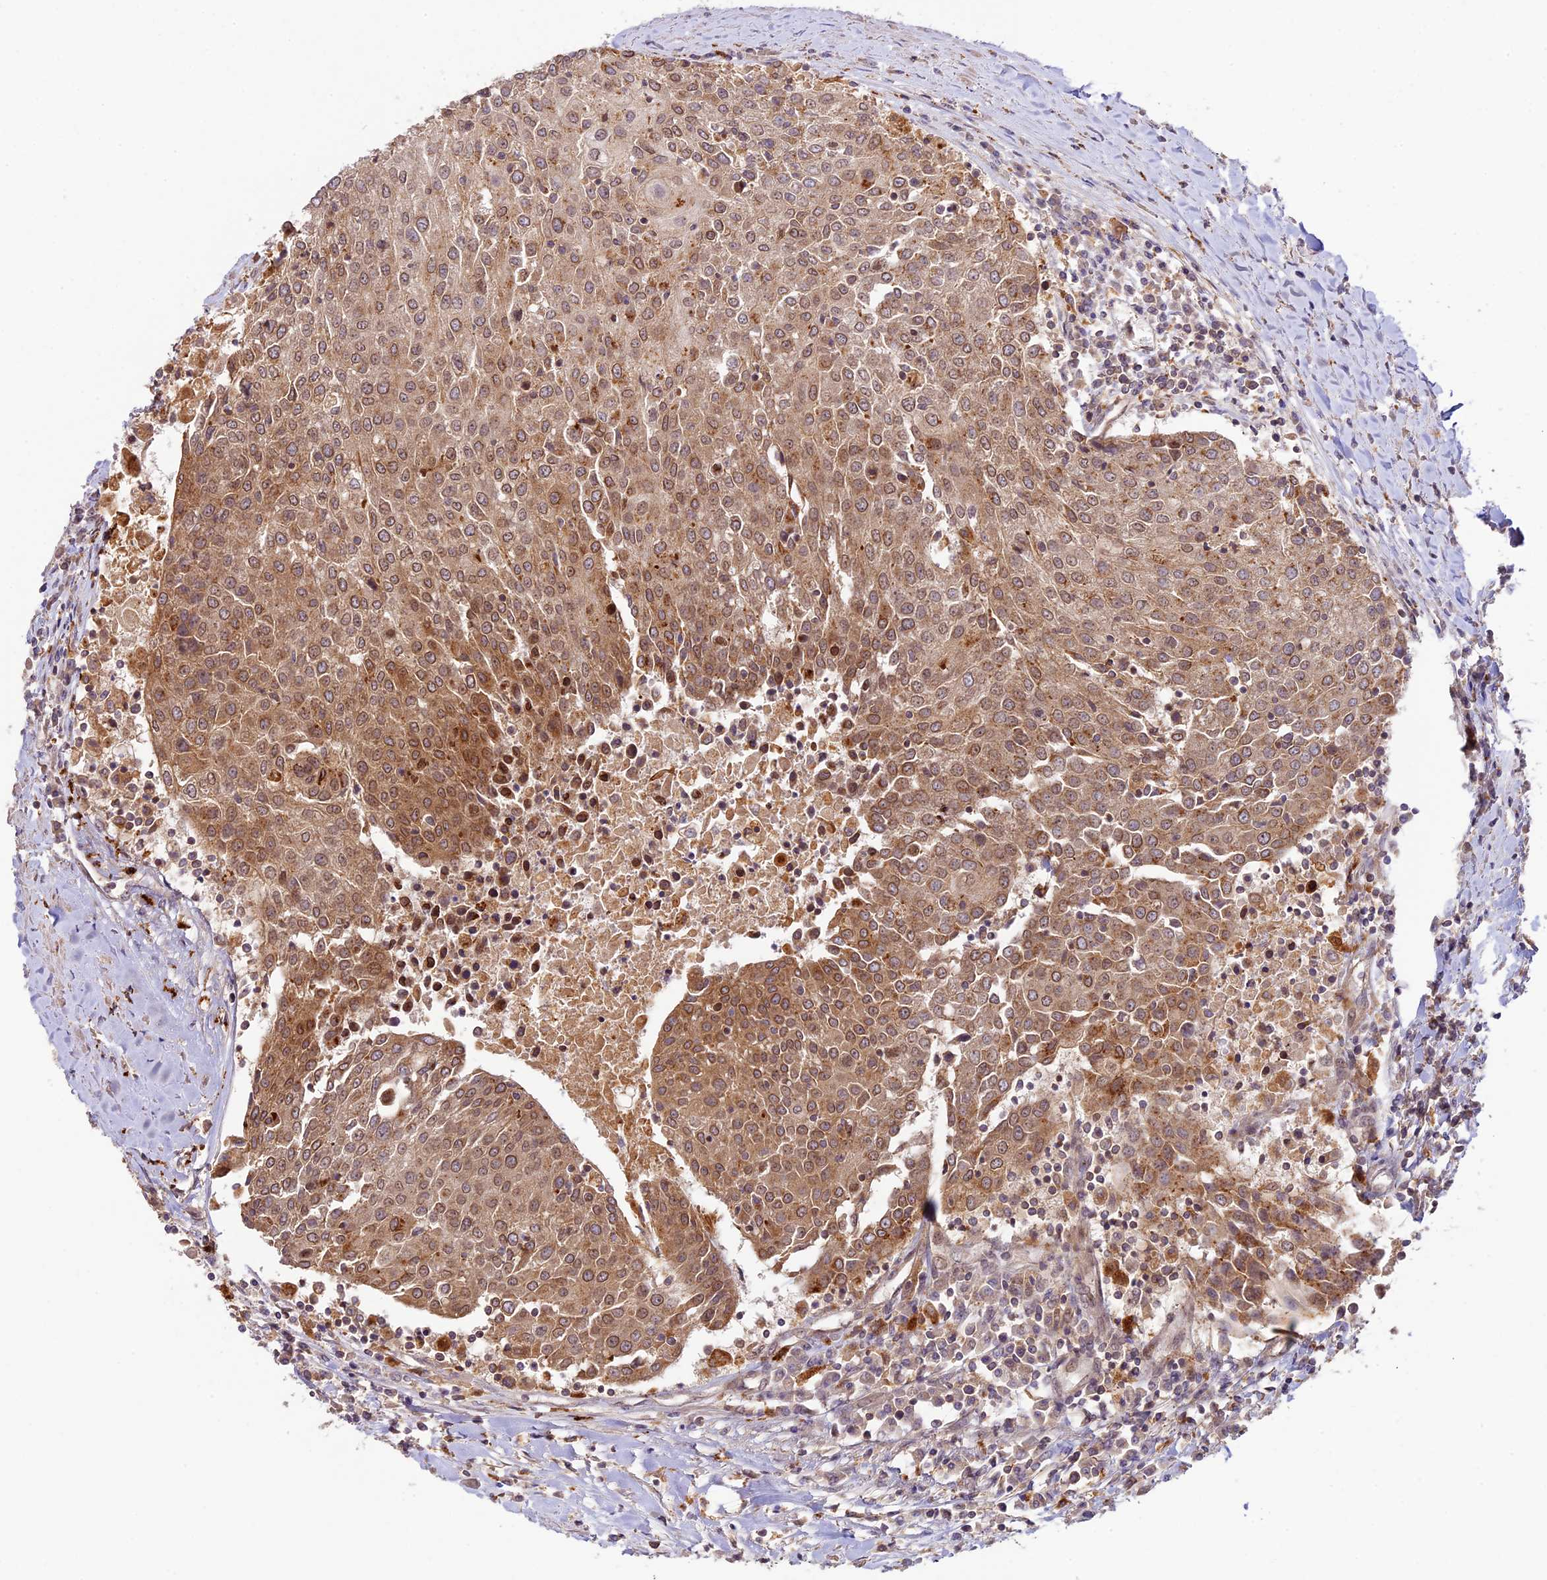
{"staining": {"intensity": "moderate", "quantity": ">75%", "location": "cytoplasmic/membranous,nuclear"}, "tissue": "urothelial cancer", "cell_type": "Tumor cells", "image_type": "cancer", "snomed": [{"axis": "morphology", "description": "Urothelial carcinoma, High grade"}, {"axis": "topography", "description": "Urinary bladder"}], "caption": "Protein expression analysis of human urothelial carcinoma (high-grade) reveals moderate cytoplasmic/membranous and nuclear expression in about >75% of tumor cells.", "gene": "DGKH", "patient": {"sex": "female", "age": 85}}